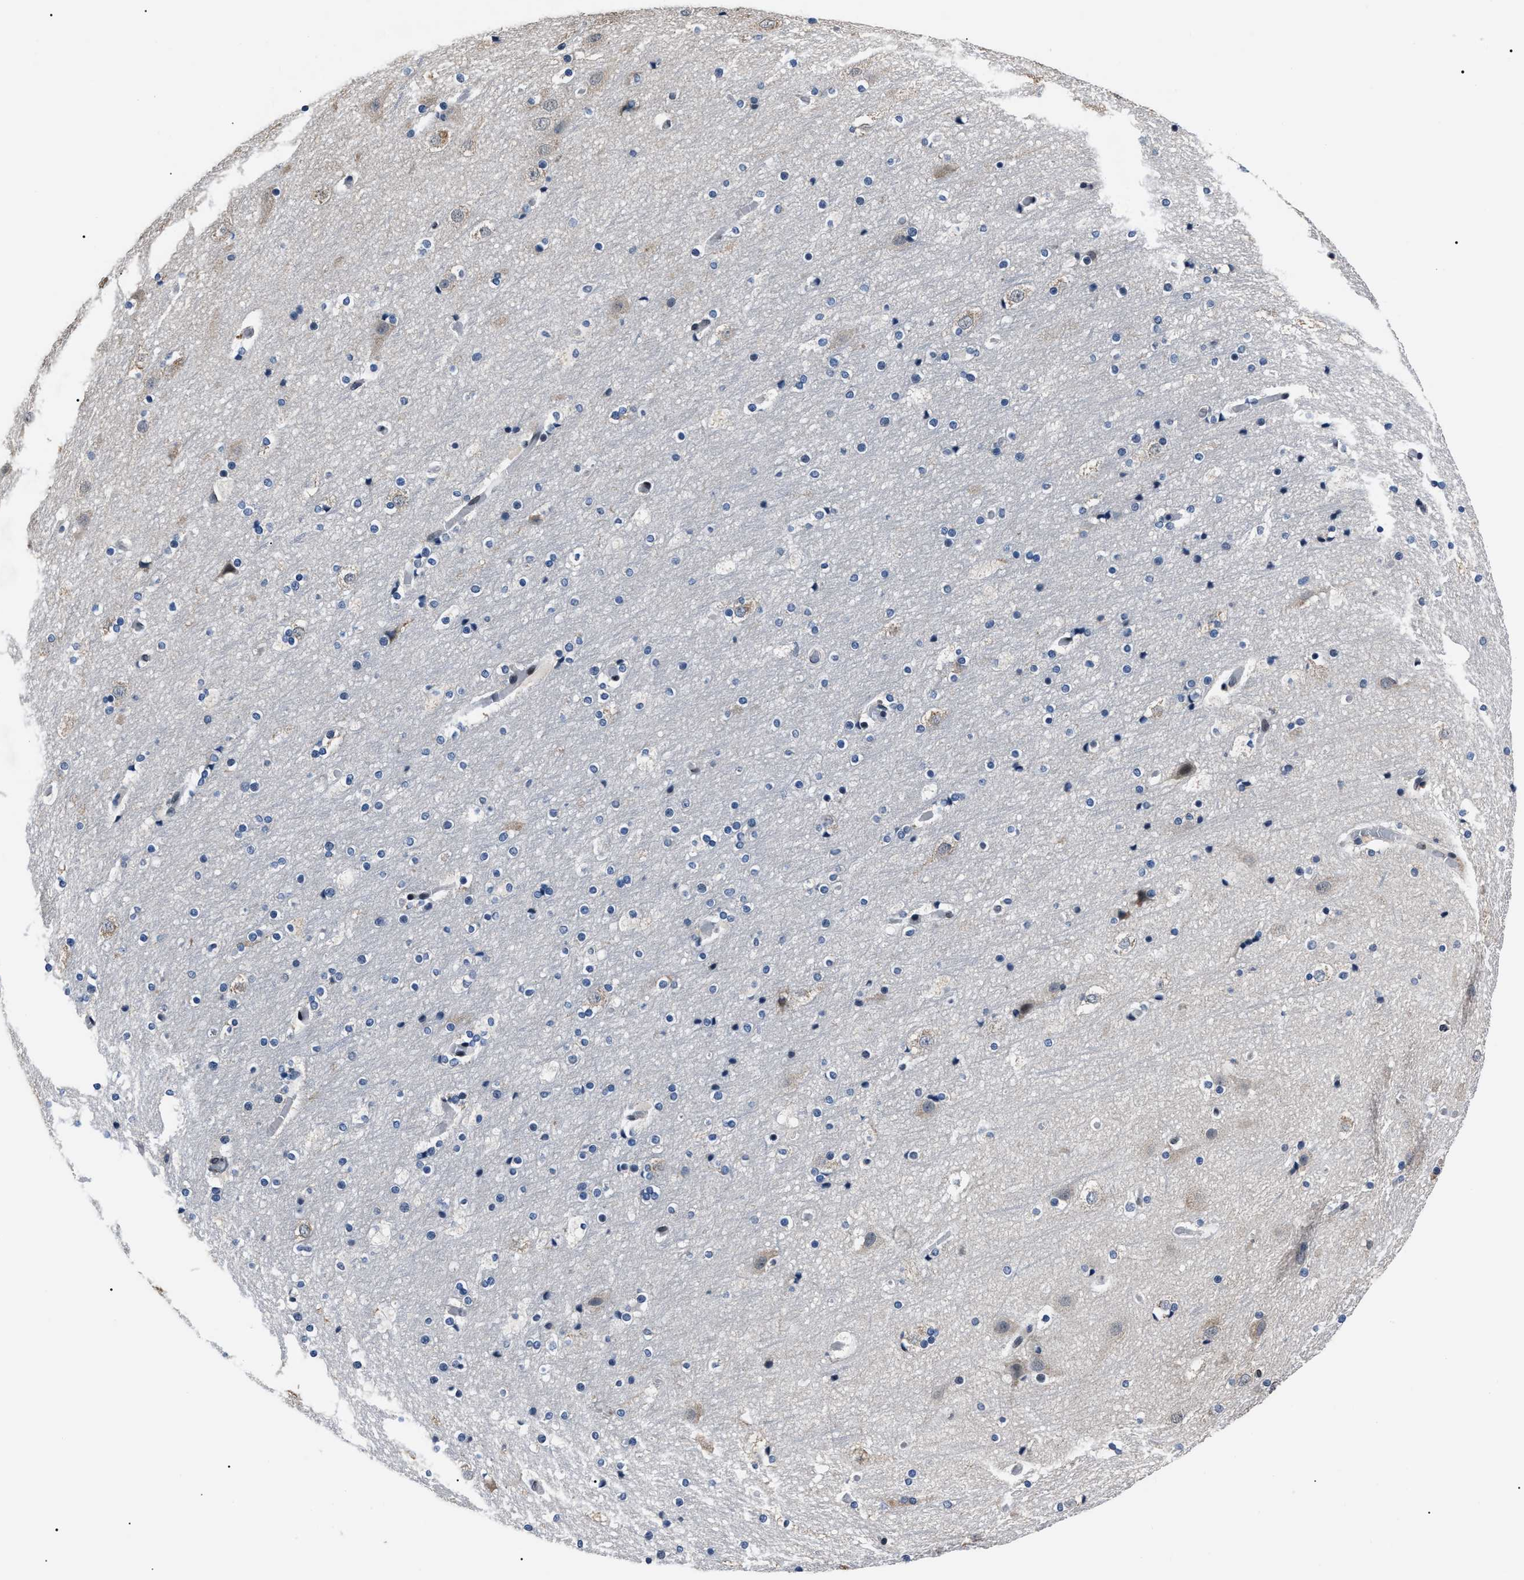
{"staining": {"intensity": "weak", "quantity": "<25%", "location": "nuclear"}, "tissue": "cerebral cortex", "cell_type": "Endothelial cells", "image_type": "normal", "snomed": [{"axis": "morphology", "description": "Normal tissue, NOS"}, {"axis": "topography", "description": "Cerebral cortex"}], "caption": "DAB (3,3'-diaminobenzidine) immunohistochemical staining of benign cerebral cortex shows no significant staining in endothelial cells. (DAB (3,3'-diaminobenzidine) IHC, high magnification).", "gene": "LRRC14", "patient": {"sex": "male", "age": 57}}